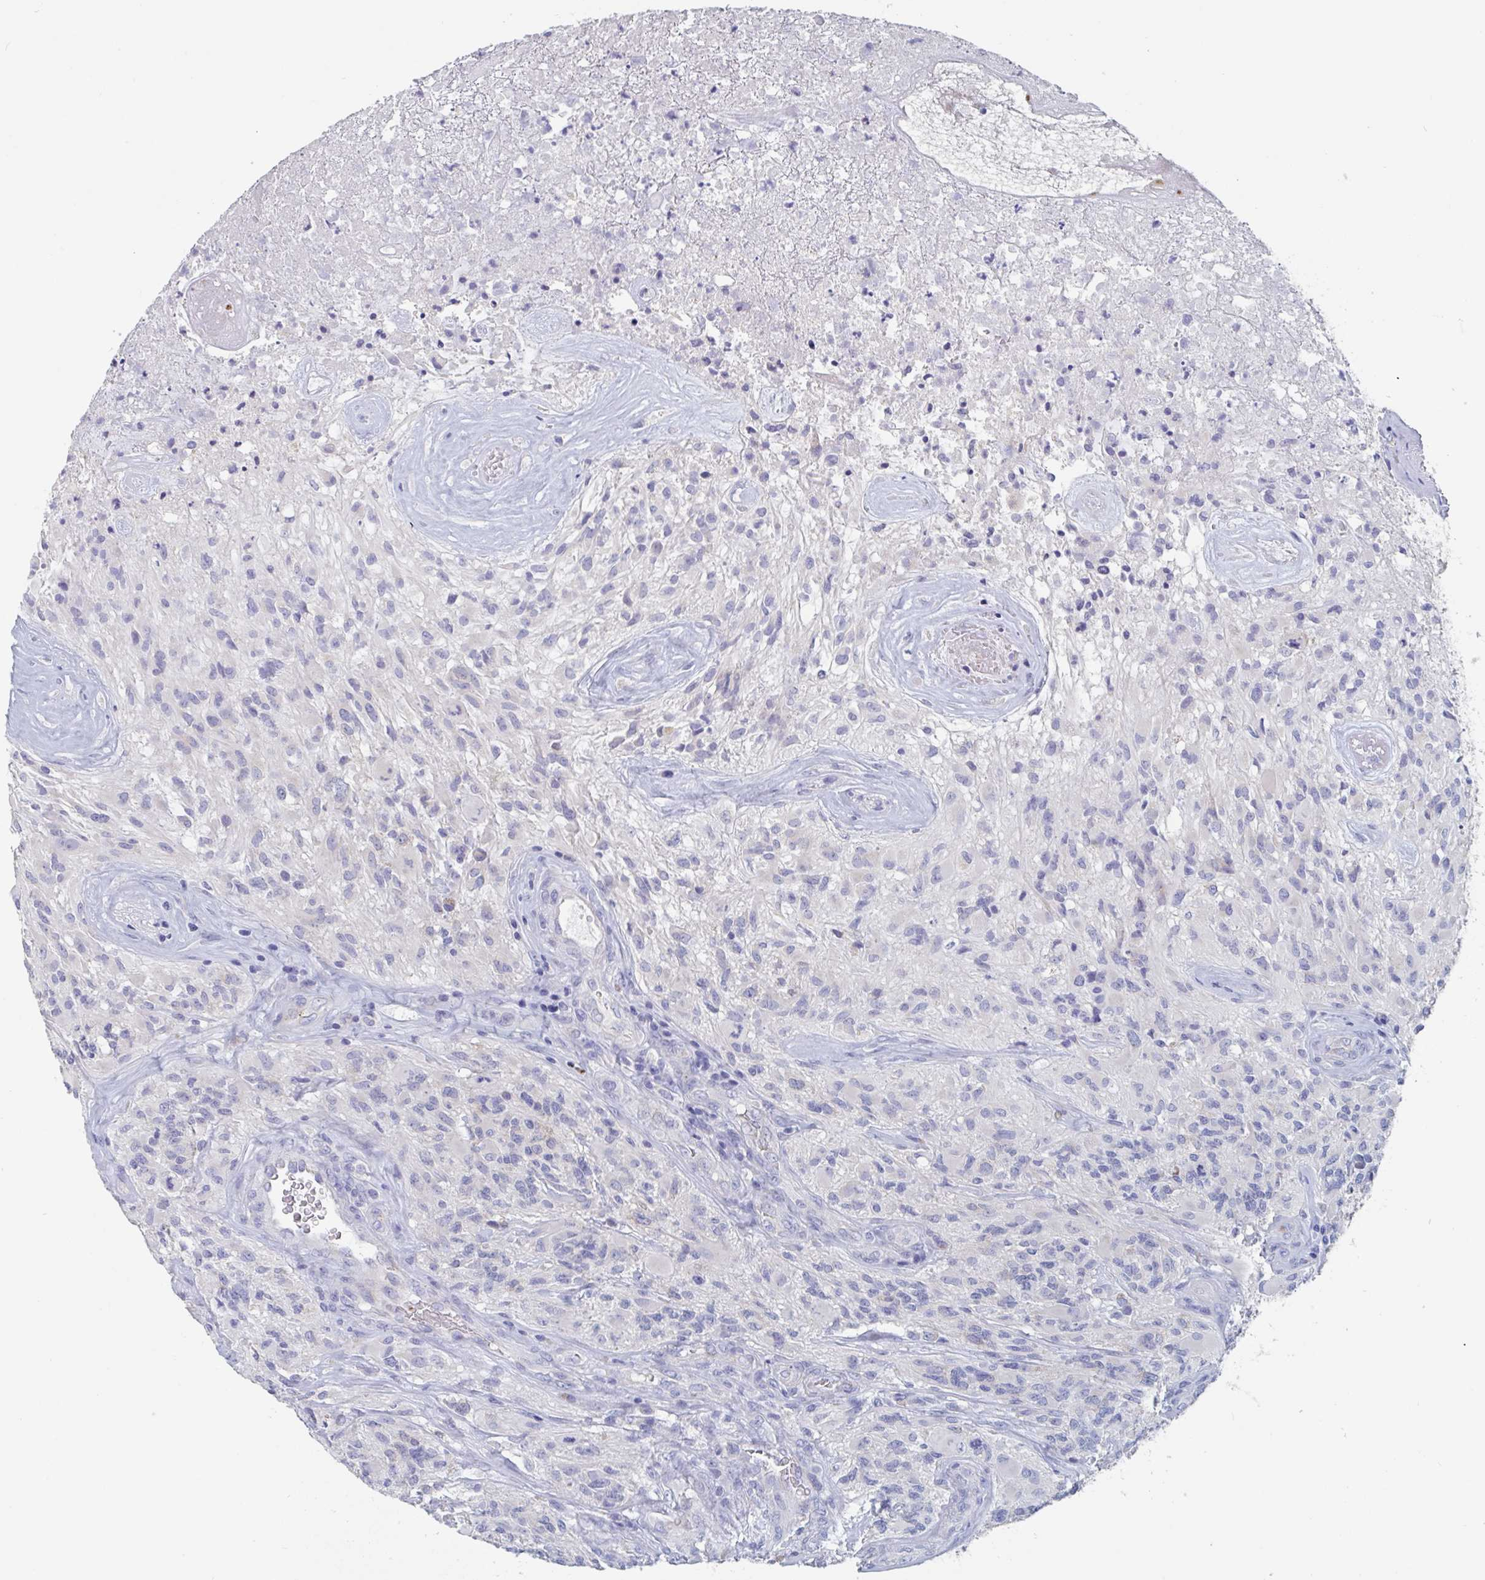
{"staining": {"intensity": "negative", "quantity": "none", "location": "none"}, "tissue": "glioma", "cell_type": "Tumor cells", "image_type": "cancer", "snomed": [{"axis": "morphology", "description": "Glioma, malignant, High grade"}, {"axis": "topography", "description": "Brain"}], "caption": "High power microscopy micrograph of an immunohistochemistry (IHC) image of glioma, revealing no significant expression in tumor cells.", "gene": "ABHD16A", "patient": {"sex": "female", "age": 65}}